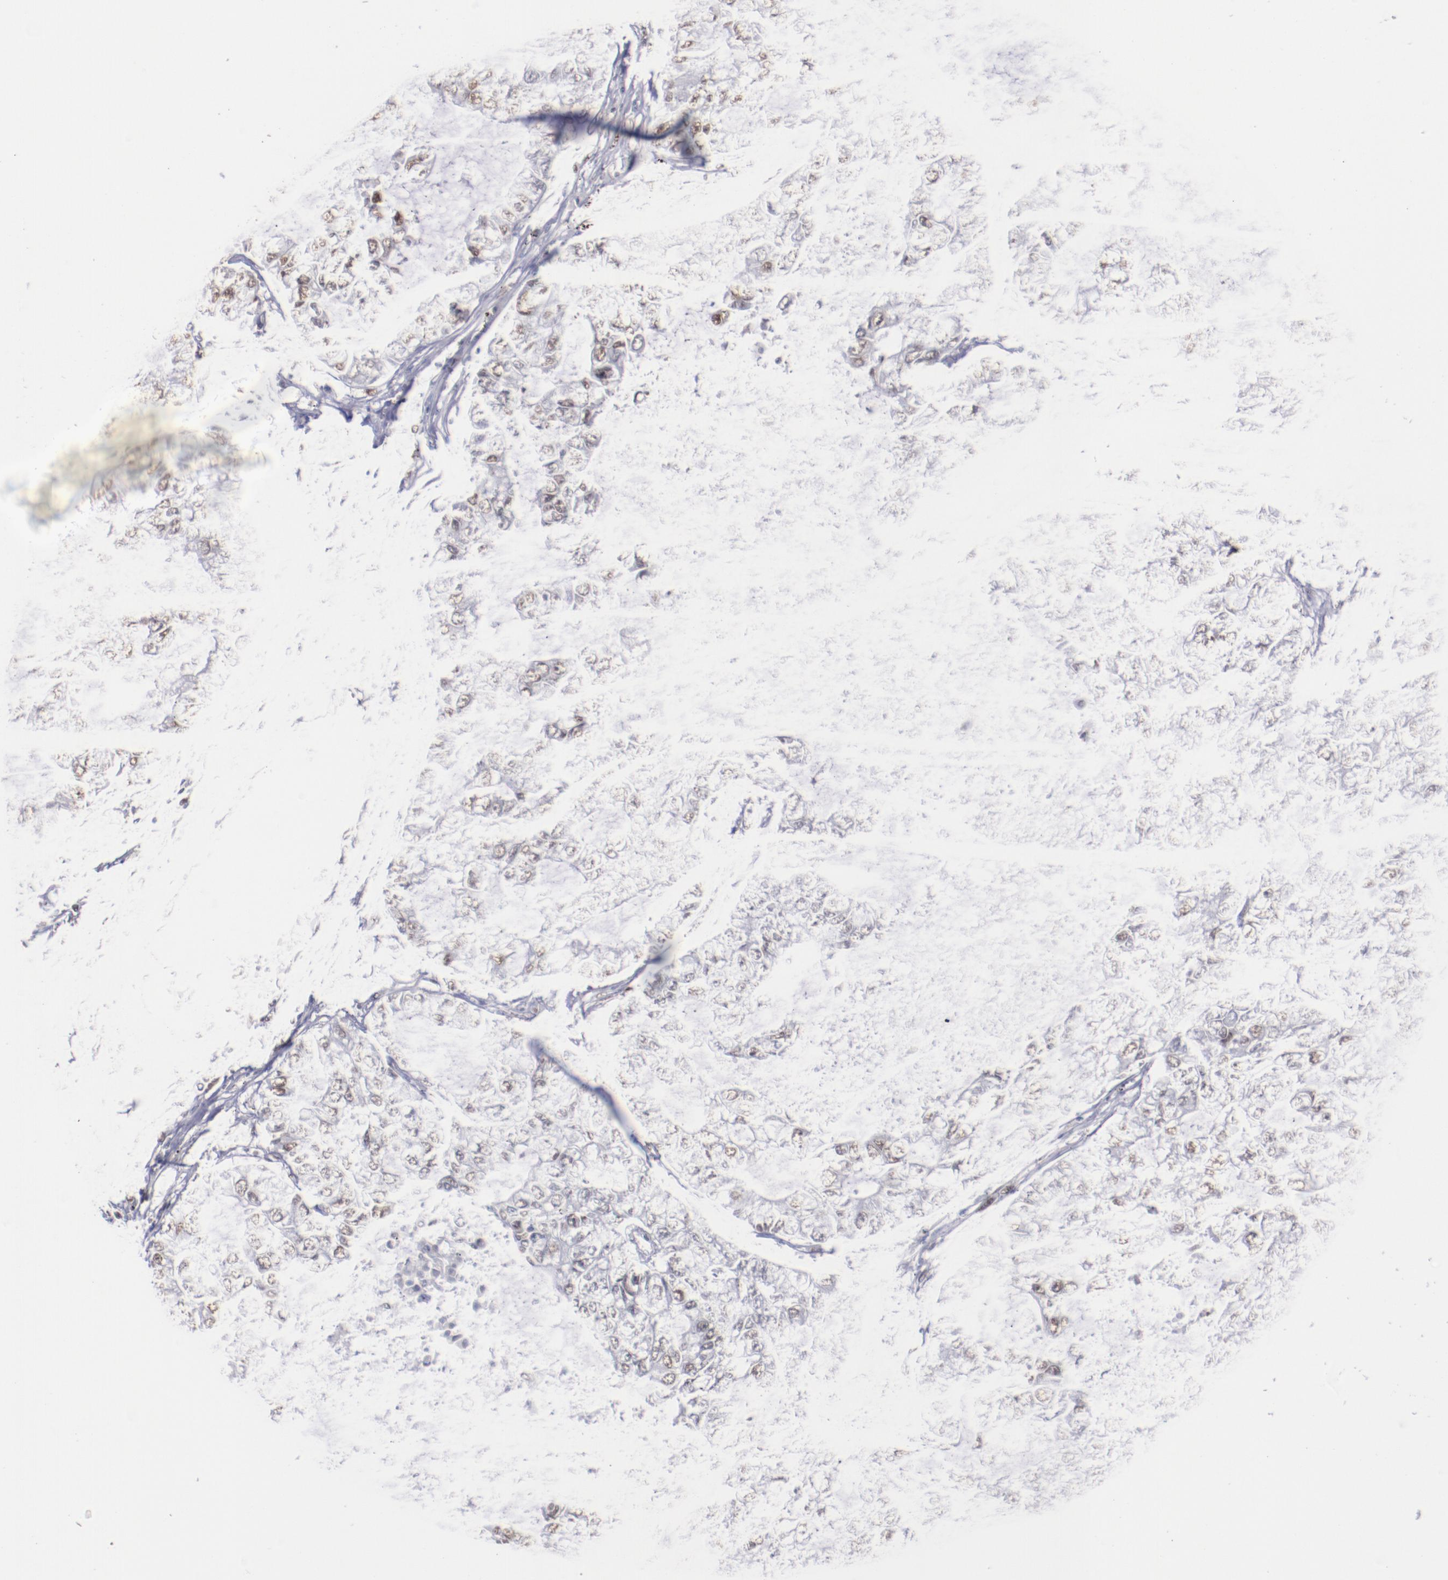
{"staining": {"intensity": "weak", "quantity": "25%-75%", "location": "nuclear"}, "tissue": "lung cancer", "cell_type": "Tumor cells", "image_type": "cancer", "snomed": [{"axis": "morphology", "description": "Adenocarcinoma, NOS"}, {"axis": "topography", "description": "Lung"}], "caption": "A high-resolution histopathology image shows immunohistochemistry staining of lung cancer (adenocarcinoma), which exhibits weak nuclear staining in about 25%-75% of tumor cells.", "gene": "IFI16", "patient": {"sex": "female", "age": 51}}